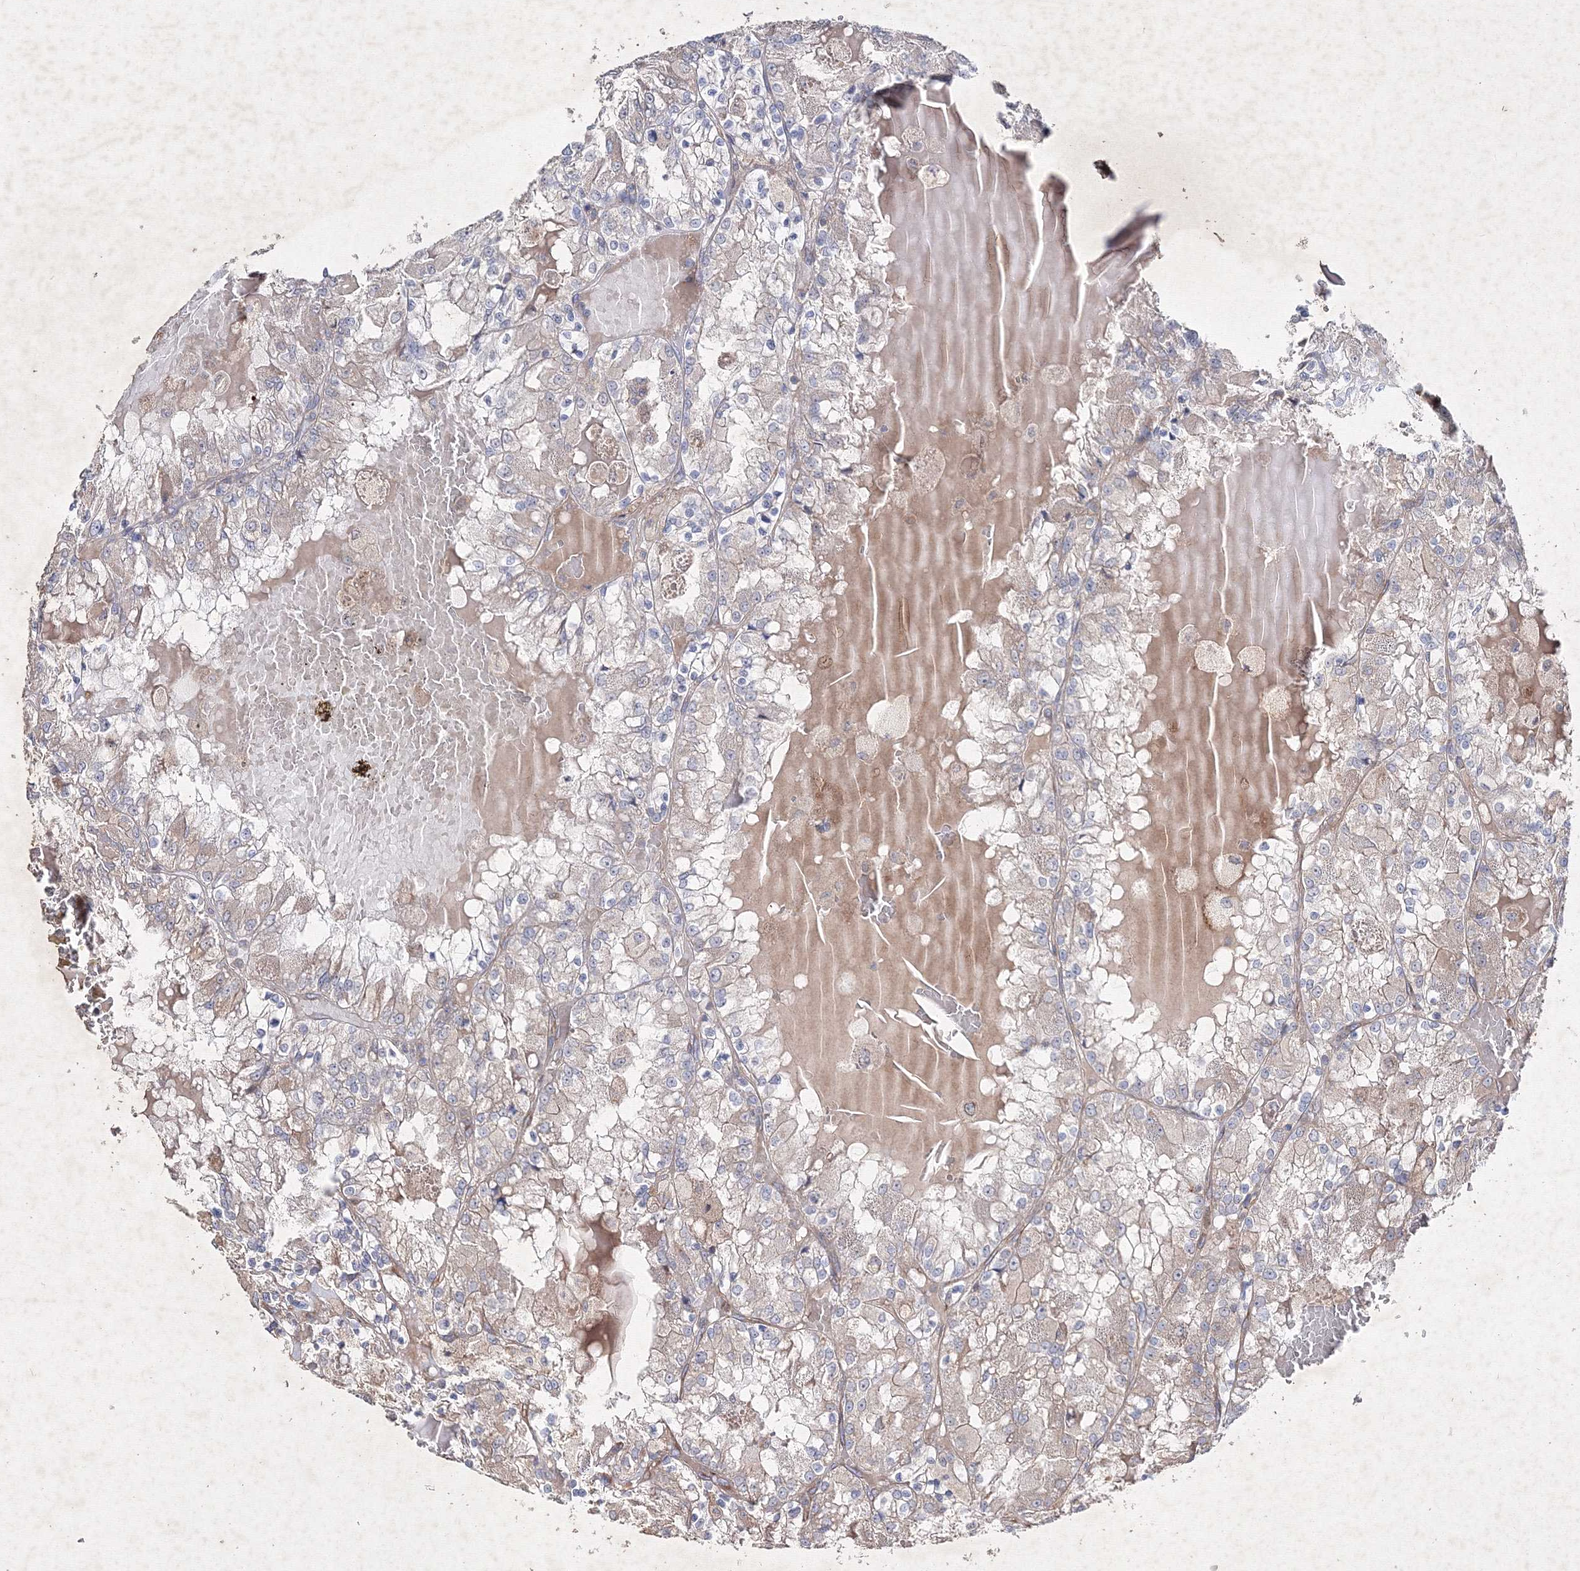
{"staining": {"intensity": "weak", "quantity": "25%-75%", "location": "cytoplasmic/membranous"}, "tissue": "renal cancer", "cell_type": "Tumor cells", "image_type": "cancer", "snomed": [{"axis": "morphology", "description": "Adenocarcinoma, NOS"}, {"axis": "topography", "description": "Kidney"}], "caption": "Adenocarcinoma (renal) stained with DAB (3,3'-diaminobenzidine) IHC demonstrates low levels of weak cytoplasmic/membranous expression in about 25%-75% of tumor cells.", "gene": "GFM1", "patient": {"sex": "female", "age": 56}}